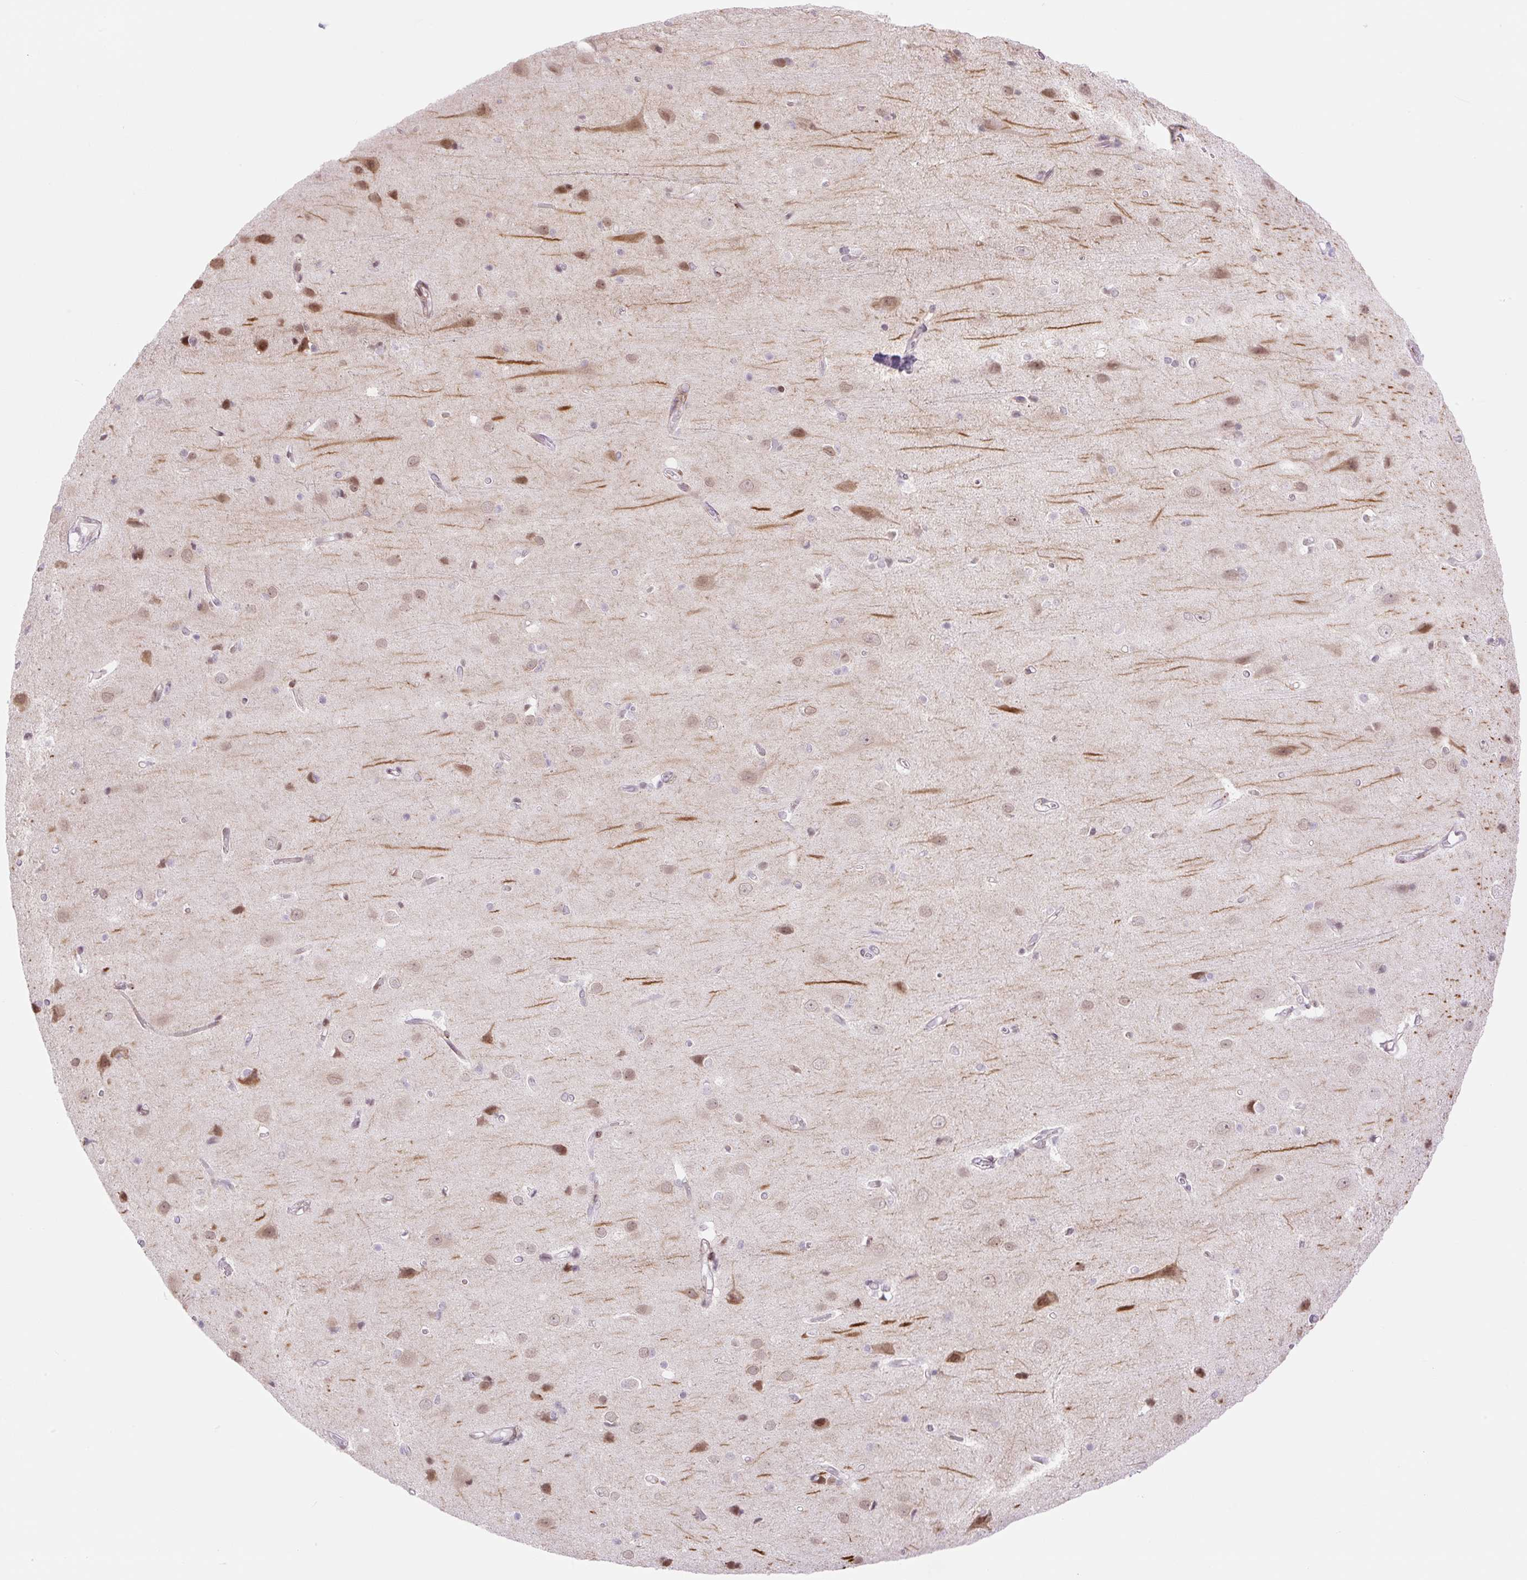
{"staining": {"intensity": "negative", "quantity": "none", "location": "none"}, "tissue": "cerebral cortex", "cell_type": "Endothelial cells", "image_type": "normal", "snomed": [{"axis": "morphology", "description": "Normal tissue, NOS"}, {"axis": "topography", "description": "Cerebral cortex"}], "caption": "High magnification brightfield microscopy of normal cerebral cortex stained with DAB (3,3'-diaminobenzidine) (brown) and counterstained with hematoxylin (blue): endothelial cells show no significant staining. Nuclei are stained in blue.", "gene": "ENSG00000264668", "patient": {"sex": "male", "age": 37}}